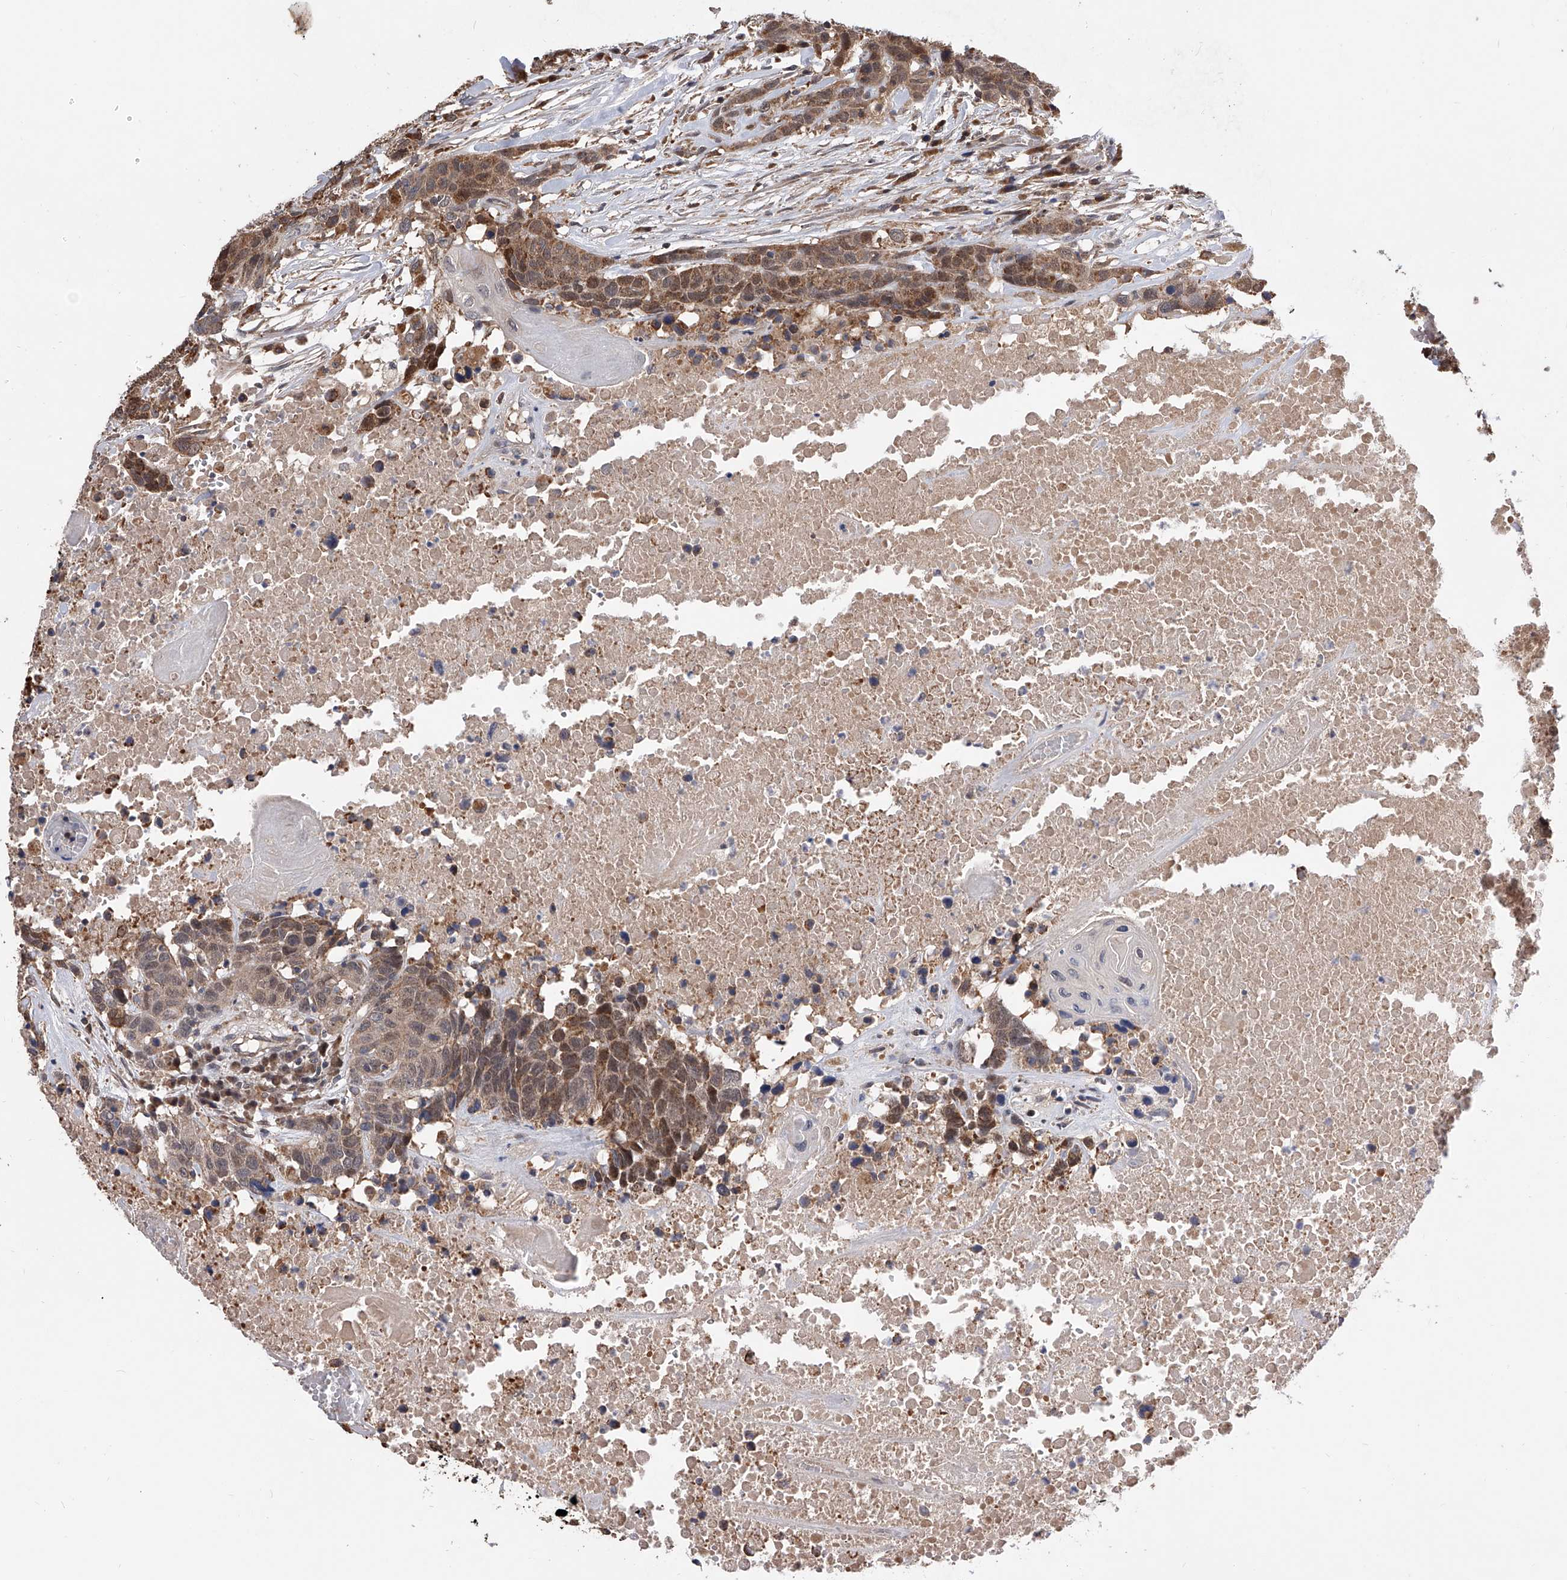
{"staining": {"intensity": "moderate", "quantity": ">75%", "location": "cytoplasmic/membranous,nuclear"}, "tissue": "head and neck cancer", "cell_type": "Tumor cells", "image_type": "cancer", "snomed": [{"axis": "morphology", "description": "Squamous cell carcinoma, NOS"}, {"axis": "topography", "description": "Head-Neck"}], "caption": "Protein staining reveals moderate cytoplasmic/membranous and nuclear expression in about >75% of tumor cells in head and neck squamous cell carcinoma.", "gene": "GMDS", "patient": {"sex": "male", "age": 66}}